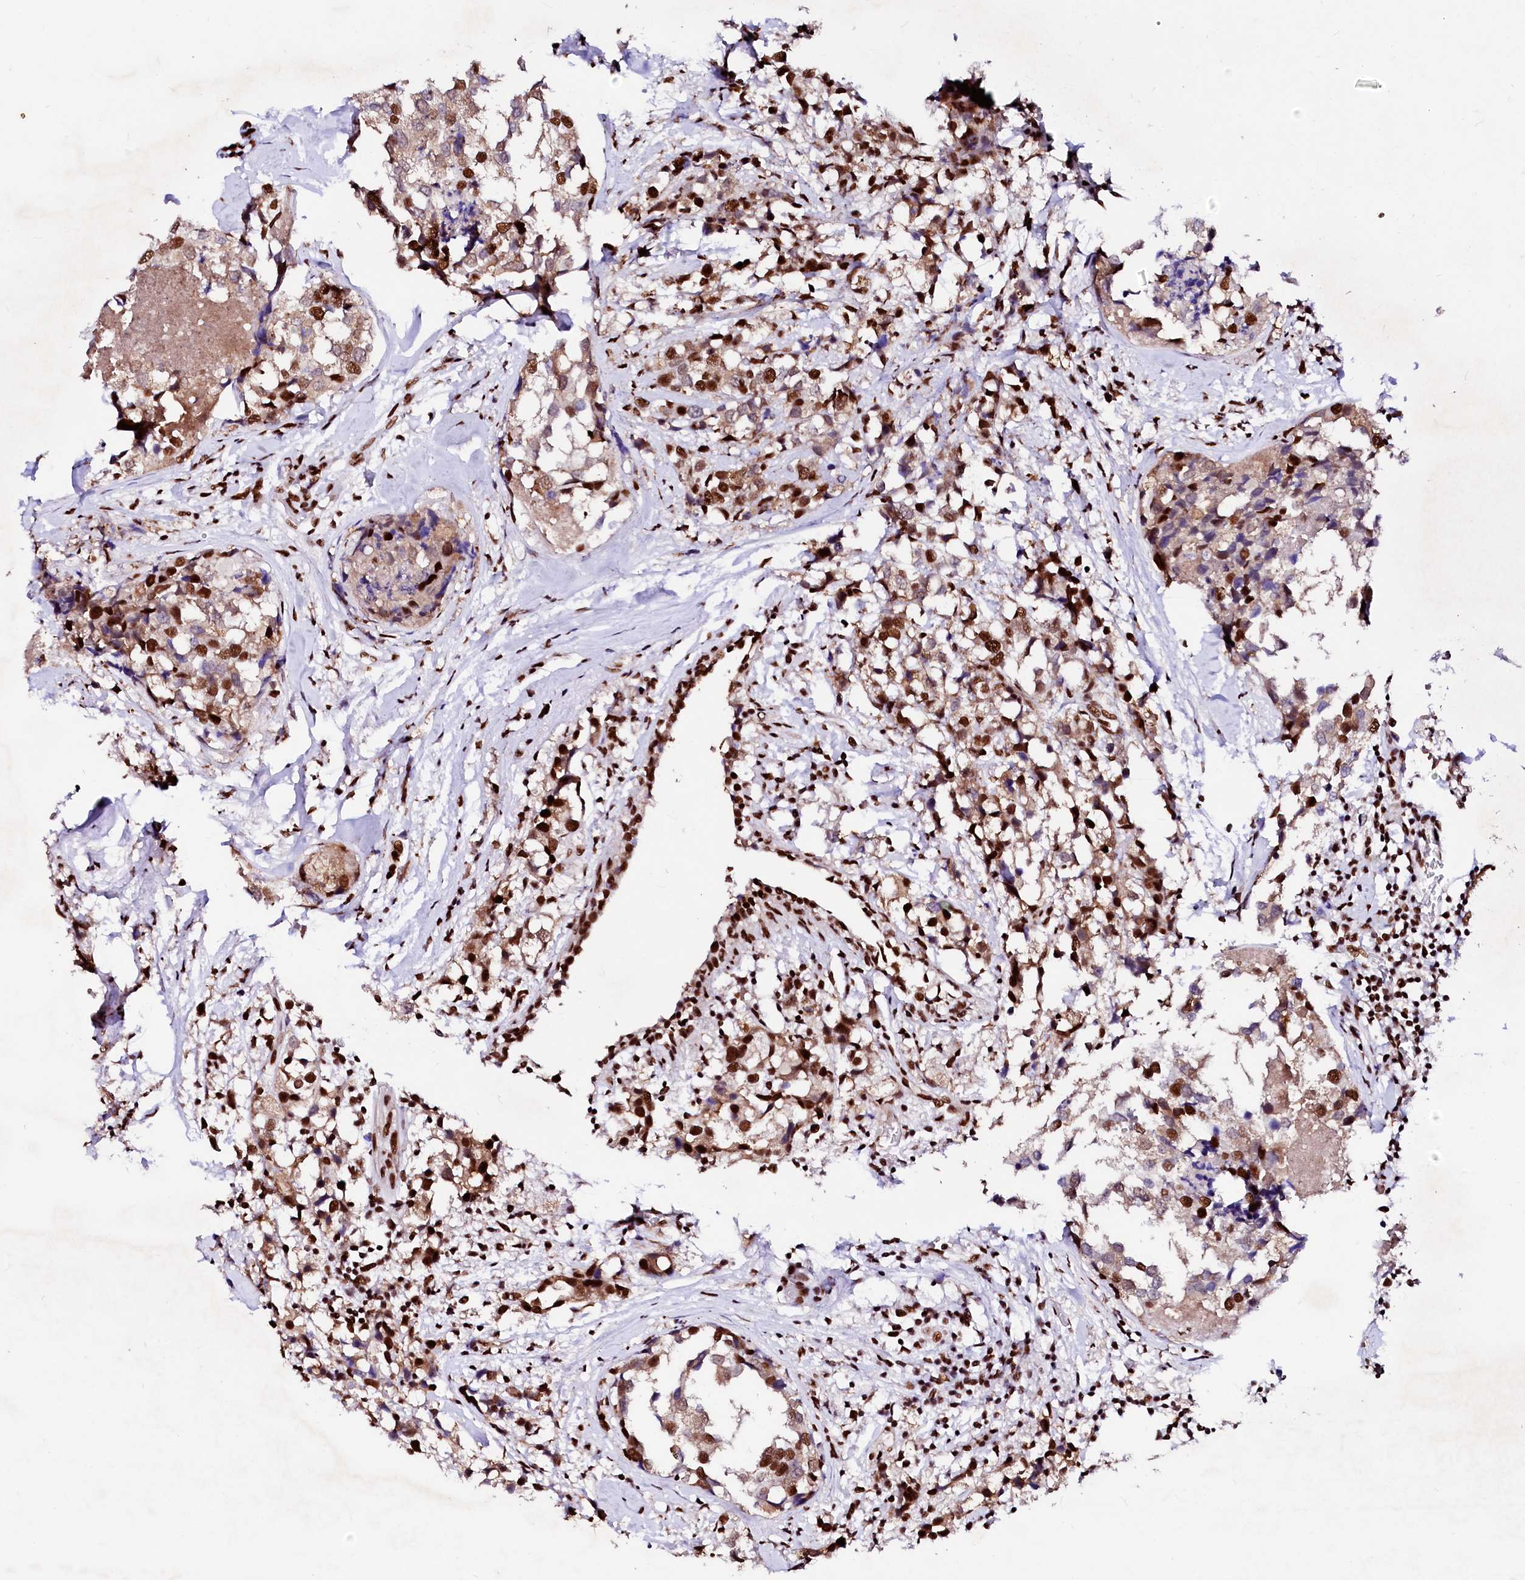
{"staining": {"intensity": "strong", "quantity": "25%-75%", "location": "nuclear"}, "tissue": "breast cancer", "cell_type": "Tumor cells", "image_type": "cancer", "snomed": [{"axis": "morphology", "description": "Lobular carcinoma"}, {"axis": "topography", "description": "Breast"}], "caption": "Breast lobular carcinoma stained with a brown dye reveals strong nuclear positive staining in approximately 25%-75% of tumor cells.", "gene": "CPSF6", "patient": {"sex": "female", "age": 59}}